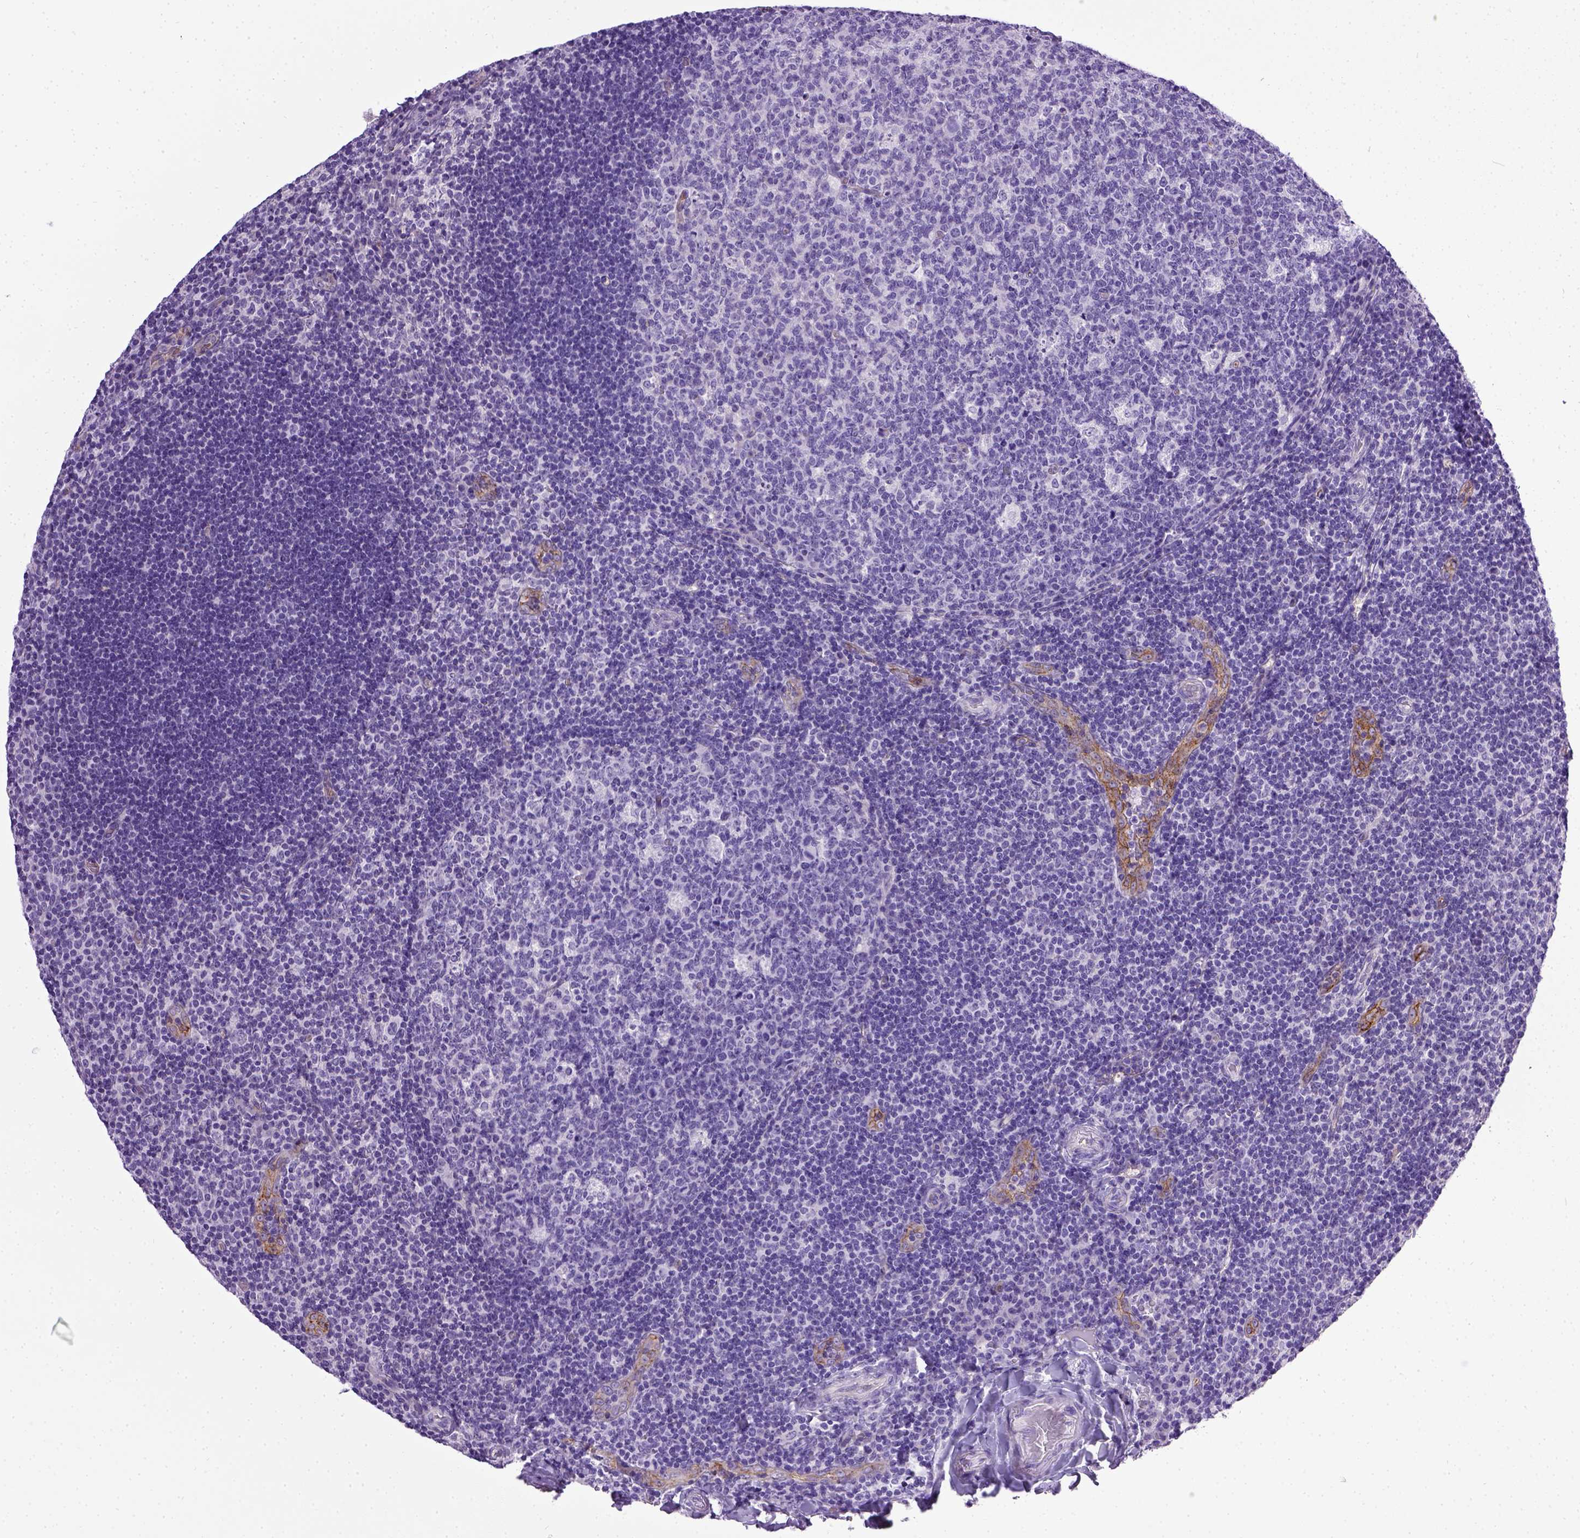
{"staining": {"intensity": "negative", "quantity": "none", "location": "none"}, "tissue": "tonsil", "cell_type": "Germinal center cells", "image_type": "normal", "snomed": [{"axis": "morphology", "description": "Normal tissue, NOS"}, {"axis": "topography", "description": "Tonsil"}], "caption": "This is an IHC histopathology image of unremarkable human tonsil. There is no staining in germinal center cells.", "gene": "ENG", "patient": {"sex": "male", "age": 17}}